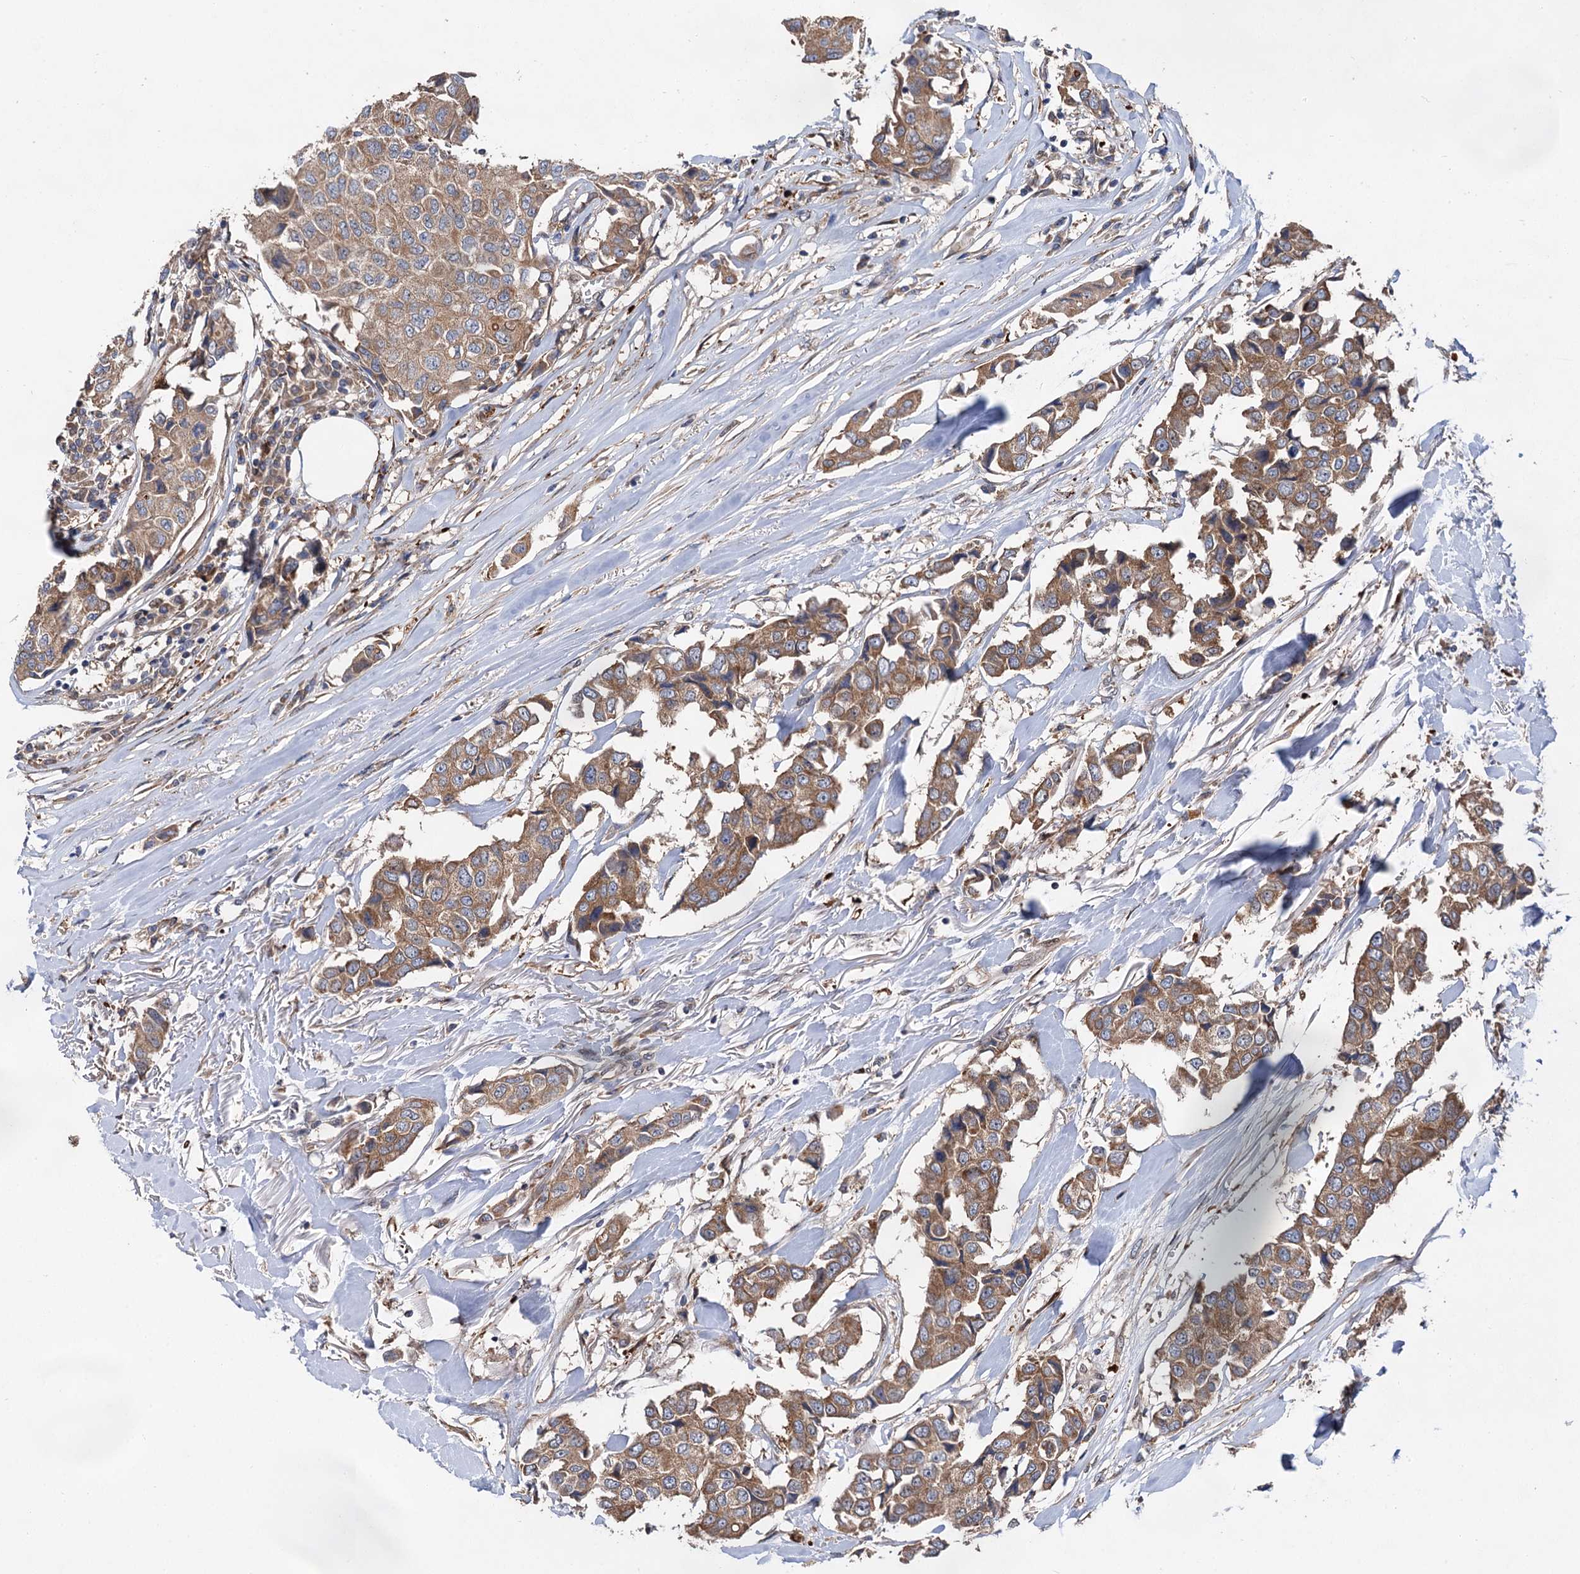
{"staining": {"intensity": "moderate", "quantity": ">75%", "location": "cytoplasmic/membranous"}, "tissue": "breast cancer", "cell_type": "Tumor cells", "image_type": "cancer", "snomed": [{"axis": "morphology", "description": "Duct carcinoma"}, {"axis": "topography", "description": "Breast"}], "caption": "Protein analysis of breast cancer tissue demonstrates moderate cytoplasmic/membranous expression in approximately >75% of tumor cells. (DAB (3,3'-diaminobenzidine) IHC, brown staining for protein, blue staining for nuclei).", "gene": "NAA25", "patient": {"sex": "female", "age": 80}}